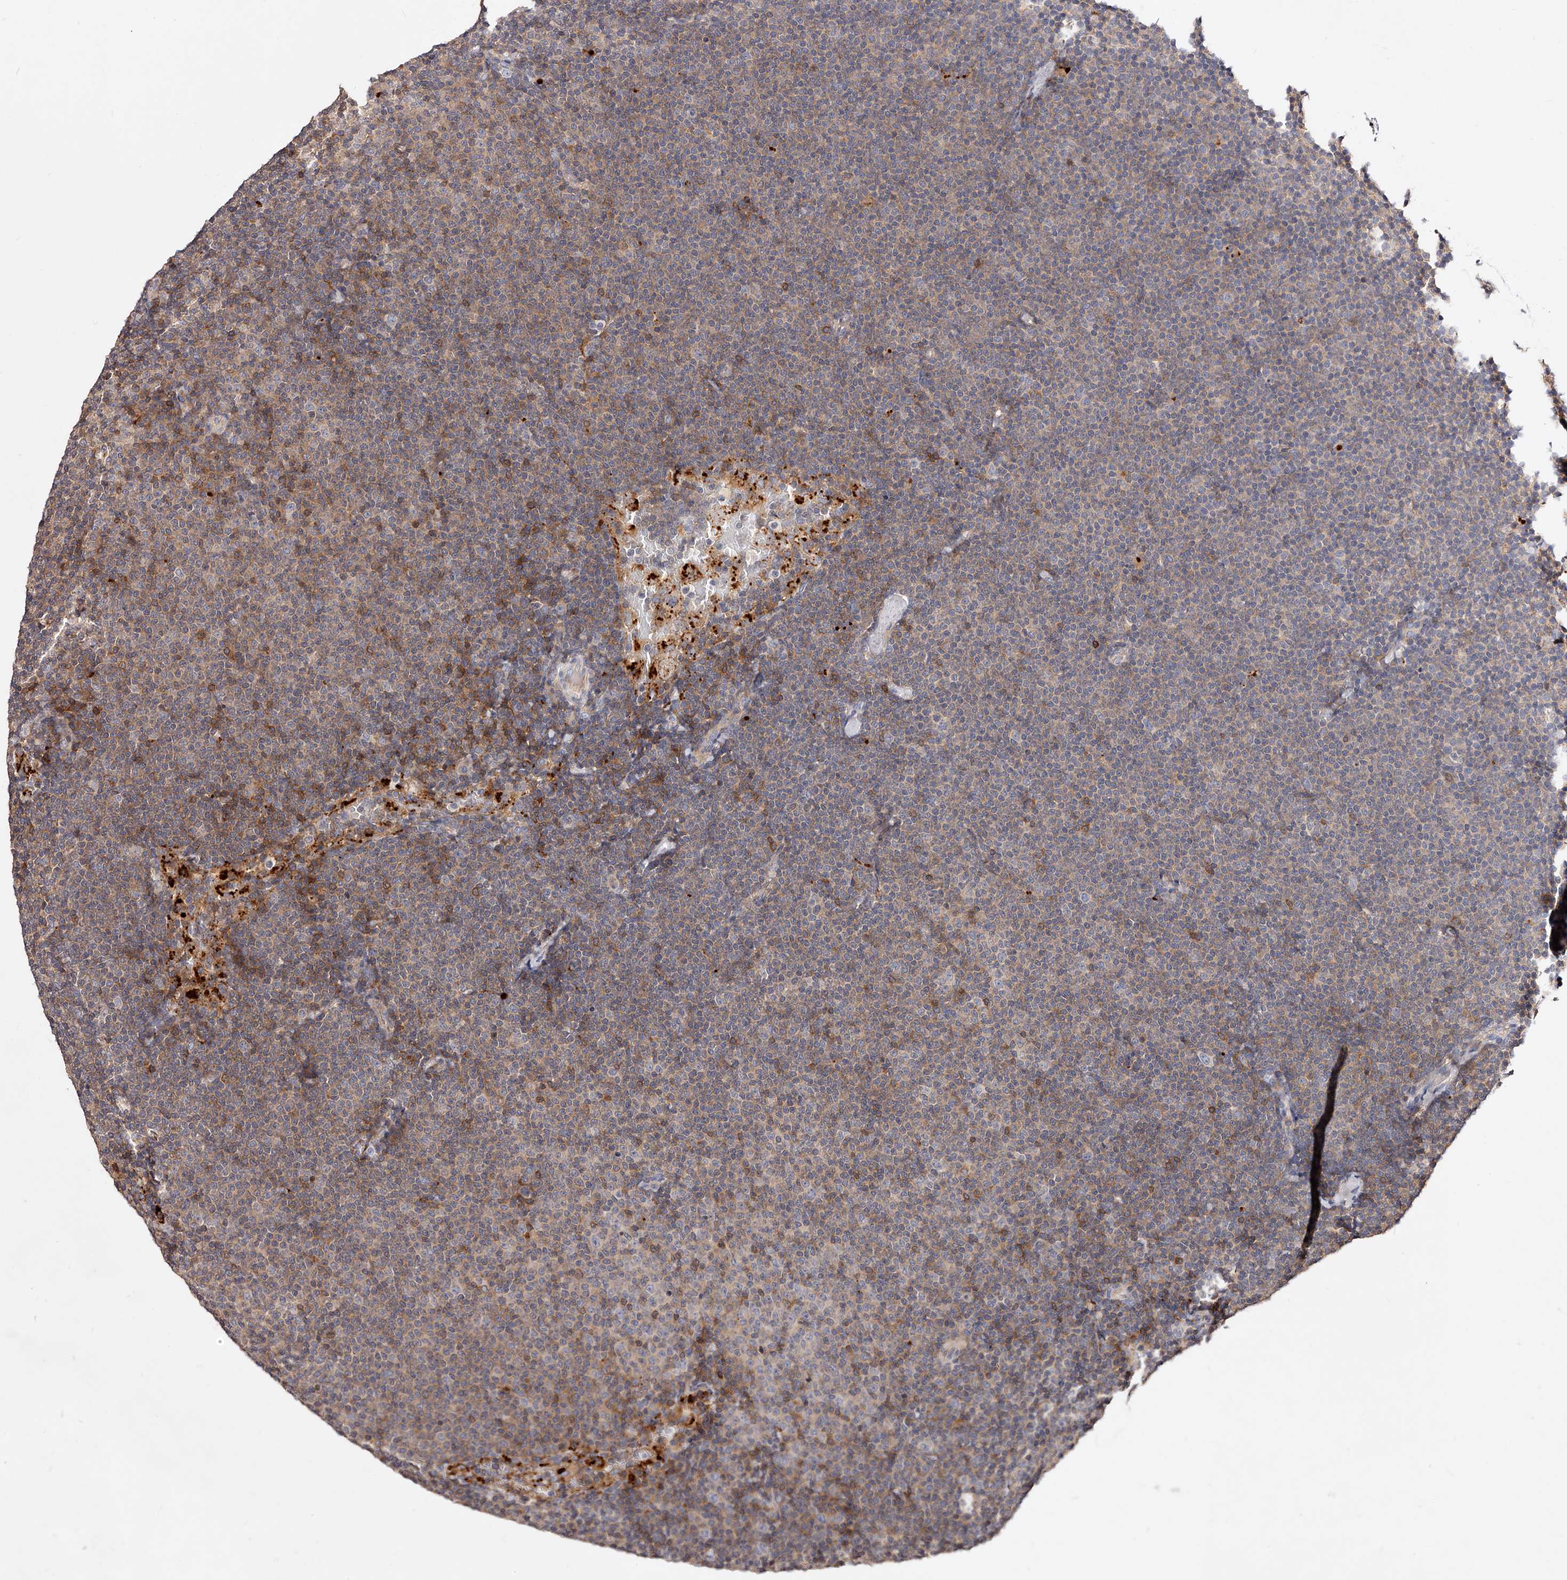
{"staining": {"intensity": "moderate", "quantity": "25%-75%", "location": "cytoplasmic/membranous"}, "tissue": "lymphoma", "cell_type": "Tumor cells", "image_type": "cancer", "snomed": [{"axis": "morphology", "description": "Malignant lymphoma, non-Hodgkin's type, Low grade"}, {"axis": "topography", "description": "Lymph node"}], "caption": "A brown stain highlights moderate cytoplasmic/membranous expression of a protein in human low-grade malignant lymphoma, non-Hodgkin's type tumor cells. Nuclei are stained in blue.", "gene": "PHACTR1", "patient": {"sex": "female", "age": 53}}